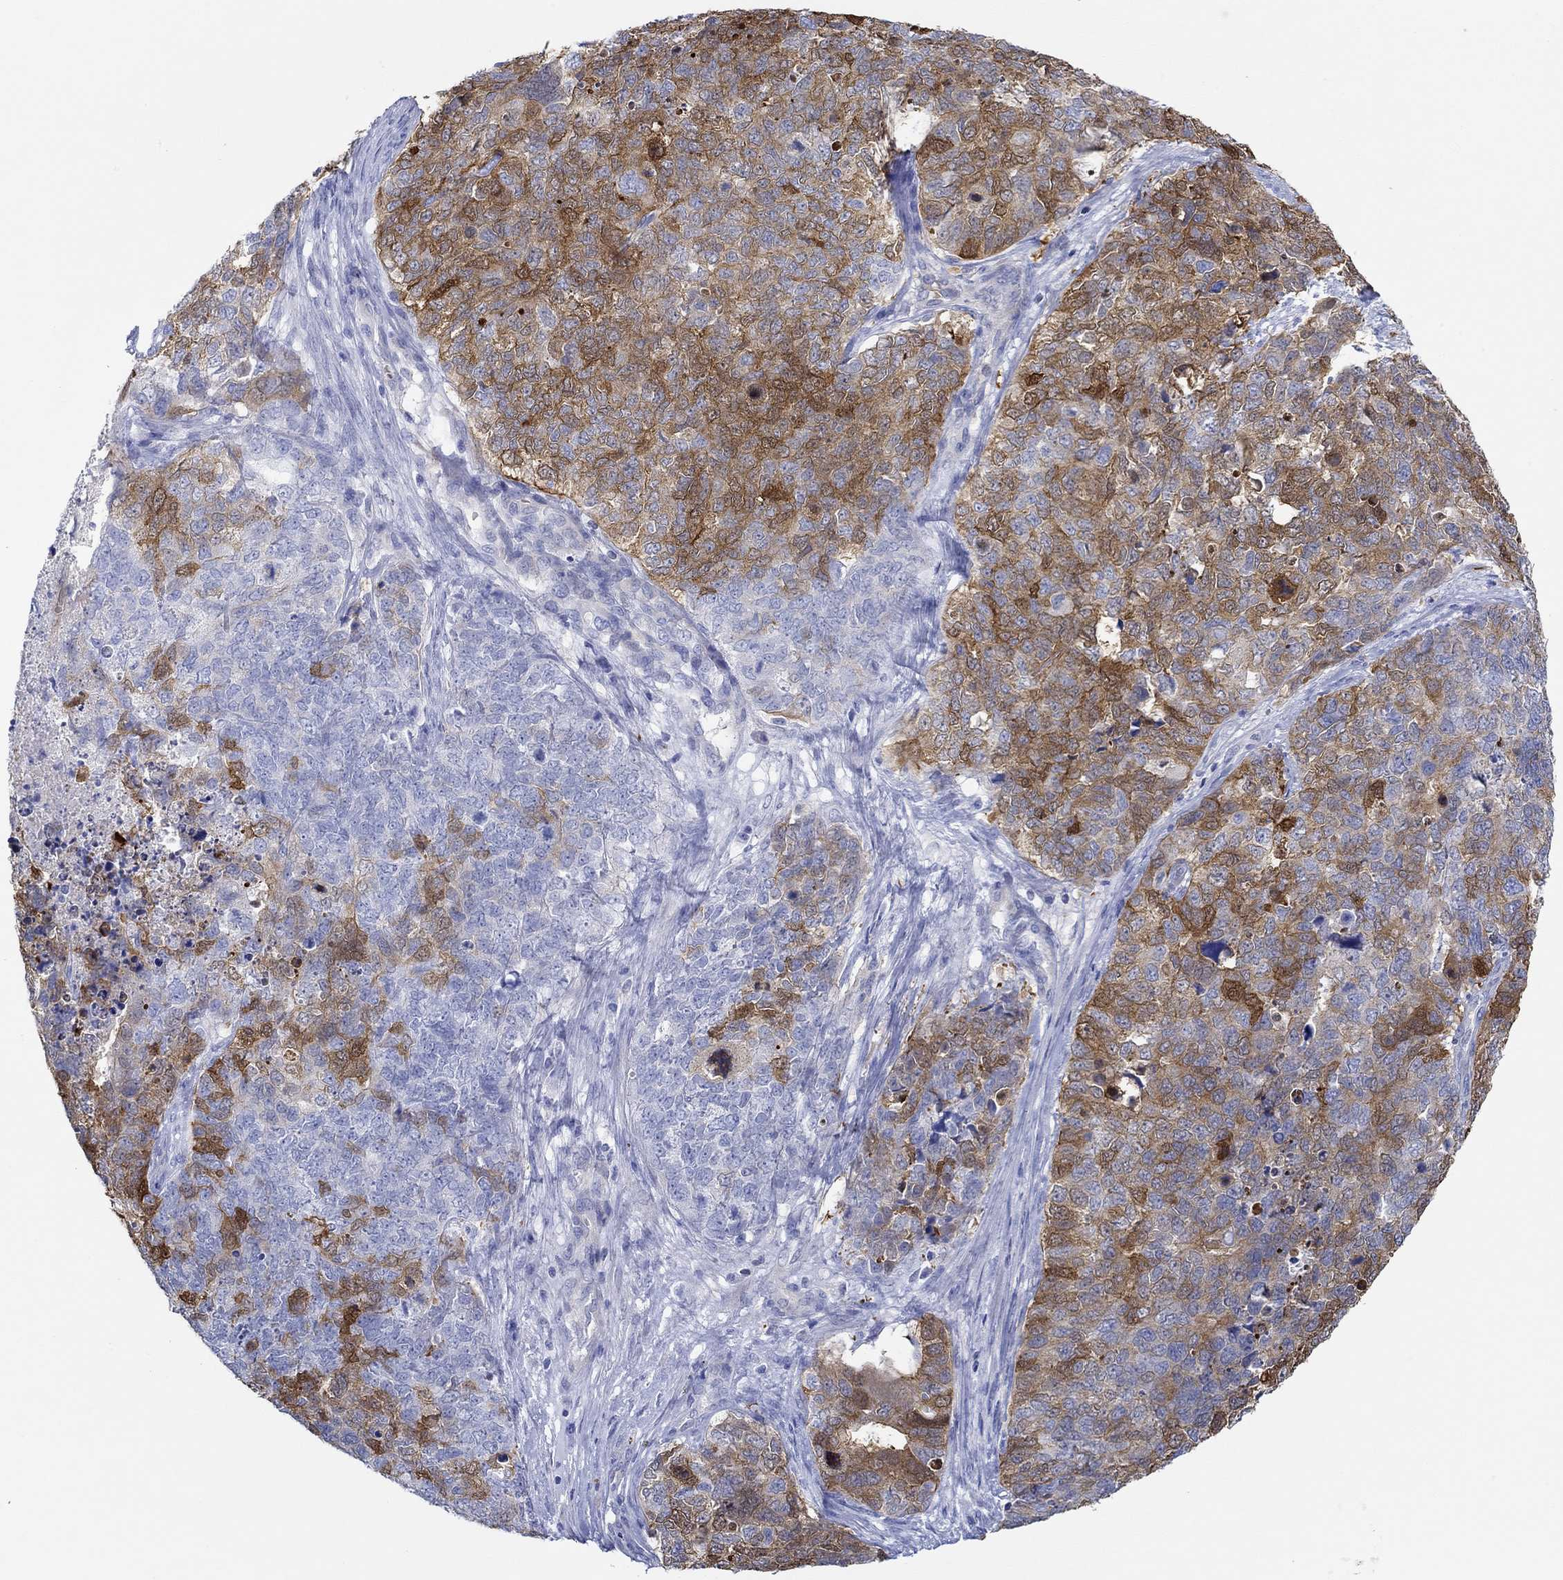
{"staining": {"intensity": "strong", "quantity": "25%-75%", "location": "cytoplasmic/membranous"}, "tissue": "cervical cancer", "cell_type": "Tumor cells", "image_type": "cancer", "snomed": [{"axis": "morphology", "description": "Squamous cell carcinoma, NOS"}, {"axis": "topography", "description": "Cervix"}], "caption": "Cervical squamous cell carcinoma stained with a brown dye reveals strong cytoplasmic/membranous positive staining in about 25%-75% of tumor cells.", "gene": "IGFBP6", "patient": {"sex": "female", "age": 63}}